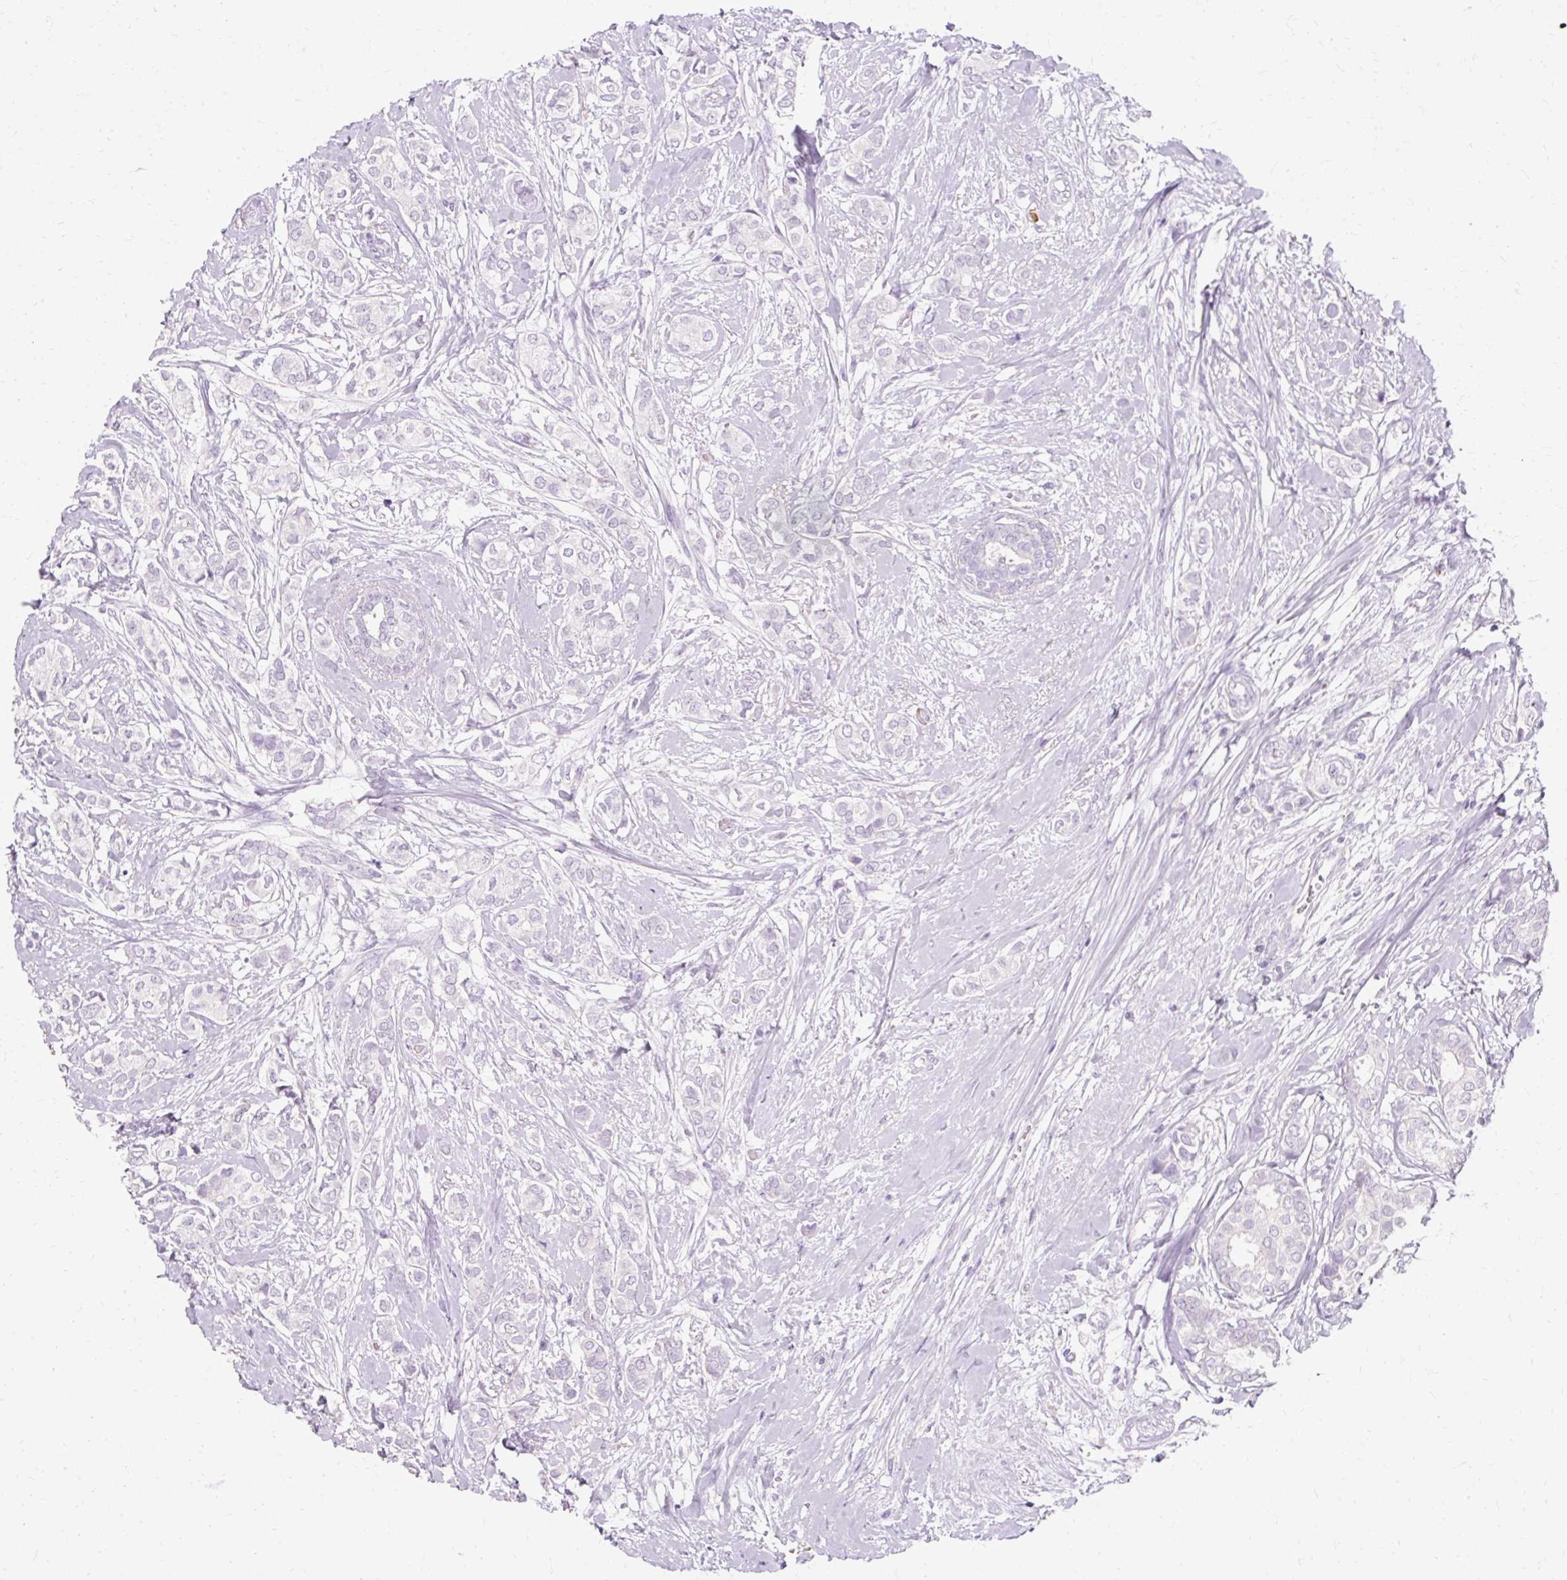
{"staining": {"intensity": "negative", "quantity": "none", "location": "none"}, "tissue": "breast cancer", "cell_type": "Tumor cells", "image_type": "cancer", "snomed": [{"axis": "morphology", "description": "Duct carcinoma"}, {"axis": "topography", "description": "Breast"}], "caption": "This is an immunohistochemistry (IHC) photomicrograph of human intraductal carcinoma (breast). There is no staining in tumor cells.", "gene": "DEFA1", "patient": {"sex": "female", "age": 73}}